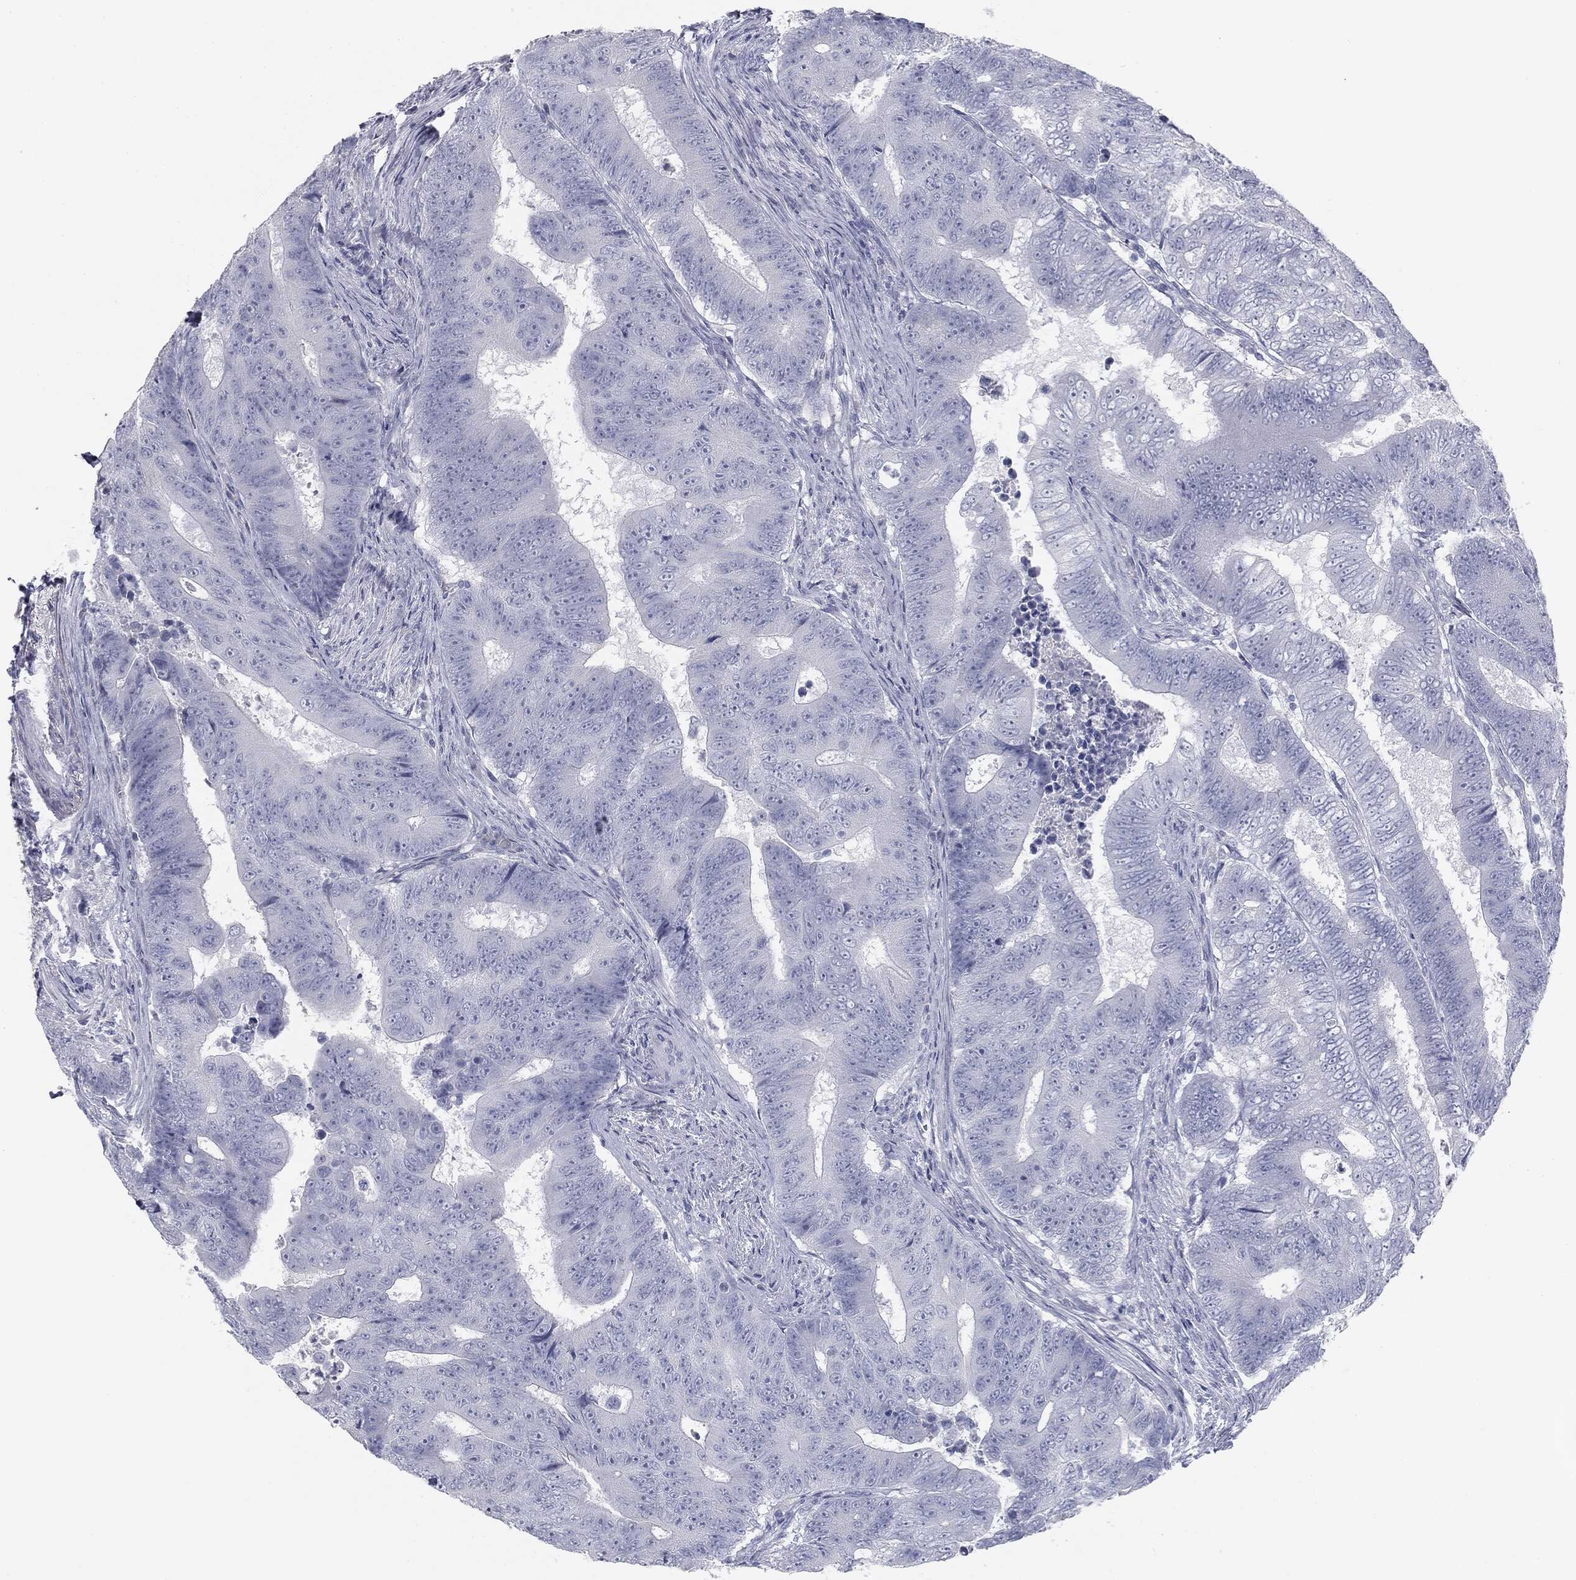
{"staining": {"intensity": "negative", "quantity": "none", "location": "none"}, "tissue": "colorectal cancer", "cell_type": "Tumor cells", "image_type": "cancer", "snomed": [{"axis": "morphology", "description": "Adenocarcinoma, NOS"}, {"axis": "topography", "description": "Colon"}], "caption": "Immunohistochemistry of adenocarcinoma (colorectal) exhibits no staining in tumor cells. The staining was performed using DAB to visualize the protein expression in brown, while the nuclei were stained in blue with hematoxylin (Magnification: 20x).", "gene": "MUC5AC", "patient": {"sex": "female", "age": 48}}